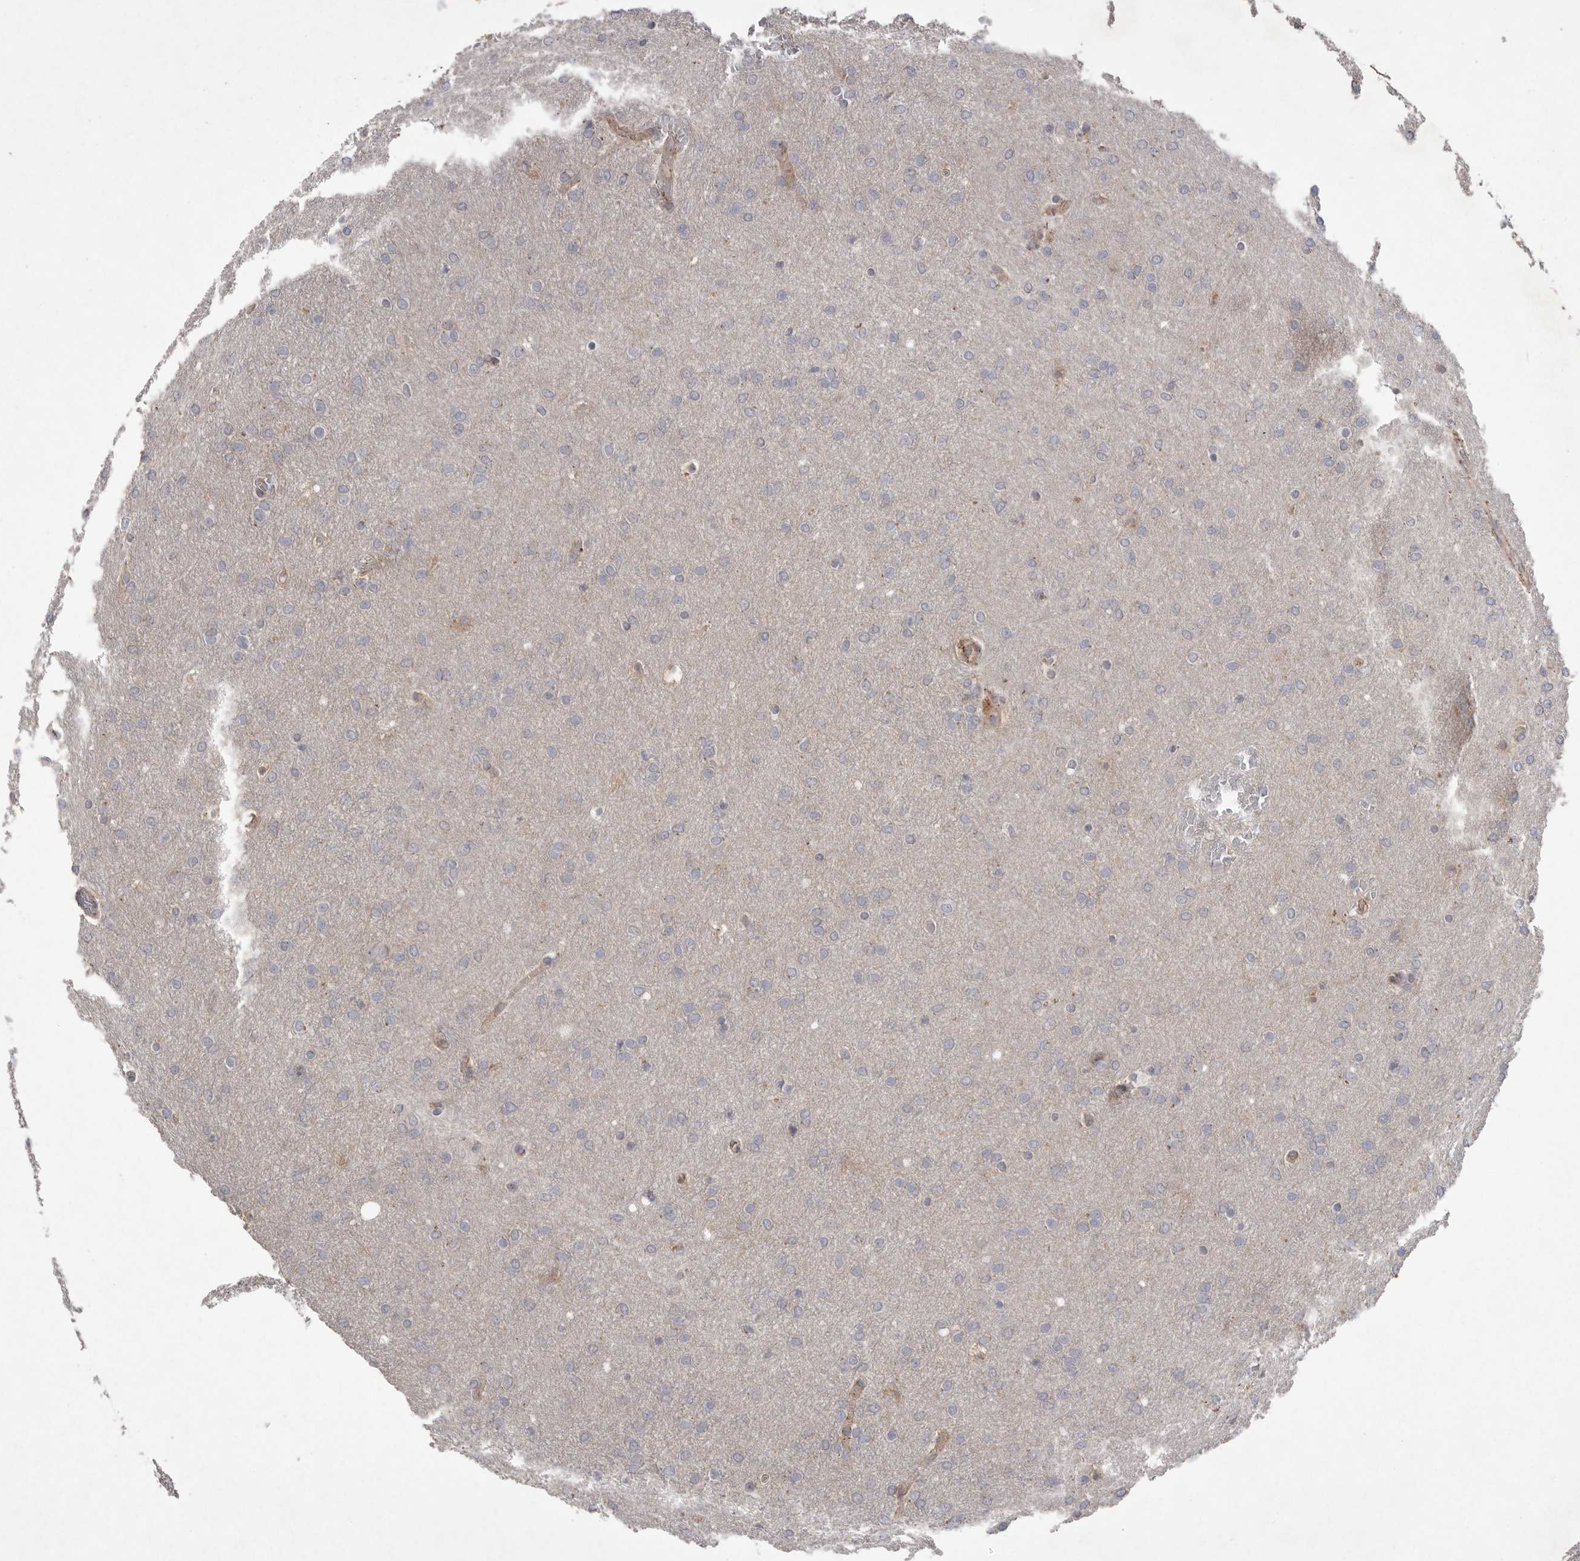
{"staining": {"intensity": "negative", "quantity": "none", "location": "none"}, "tissue": "glioma", "cell_type": "Tumor cells", "image_type": "cancer", "snomed": [{"axis": "morphology", "description": "Glioma, malignant, Low grade"}, {"axis": "topography", "description": "Brain"}], "caption": "Immunohistochemical staining of malignant low-grade glioma reveals no significant staining in tumor cells.", "gene": "VANGL2", "patient": {"sex": "female", "age": 37}}